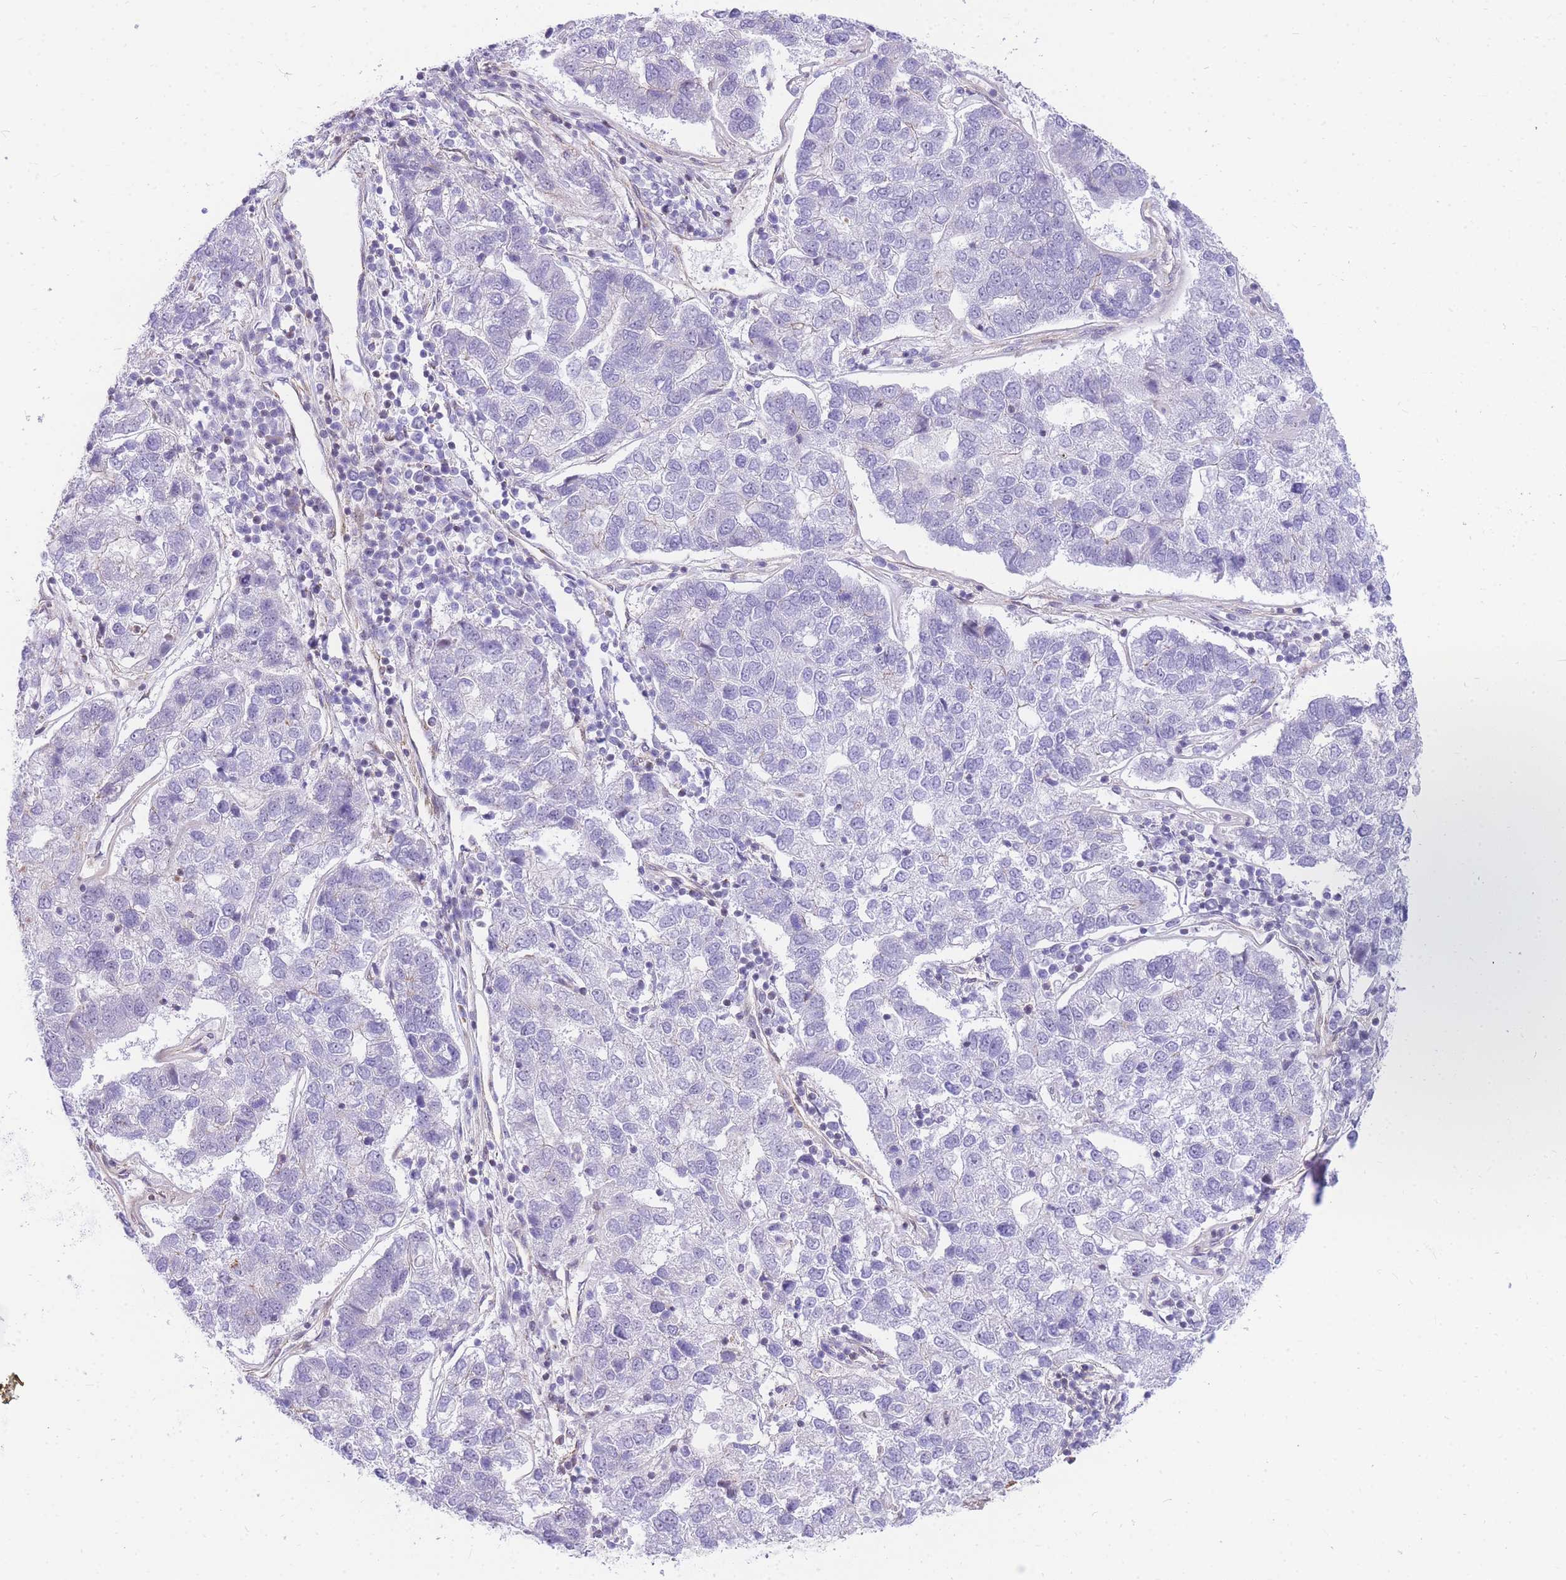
{"staining": {"intensity": "negative", "quantity": "none", "location": "none"}, "tissue": "pancreatic cancer", "cell_type": "Tumor cells", "image_type": "cancer", "snomed": [{"axis": "morphology", "description": "Adenocarcinoma, NOS"}, {"axis": "topography", "description": "Pancreas"}], "caption": "Image shows no protein expression in tumor cells of pancreatic cancer (adenocarcinoma) tissue.", "gene": "S100PBP", "patient": {"sex": "female", "age": 61}}